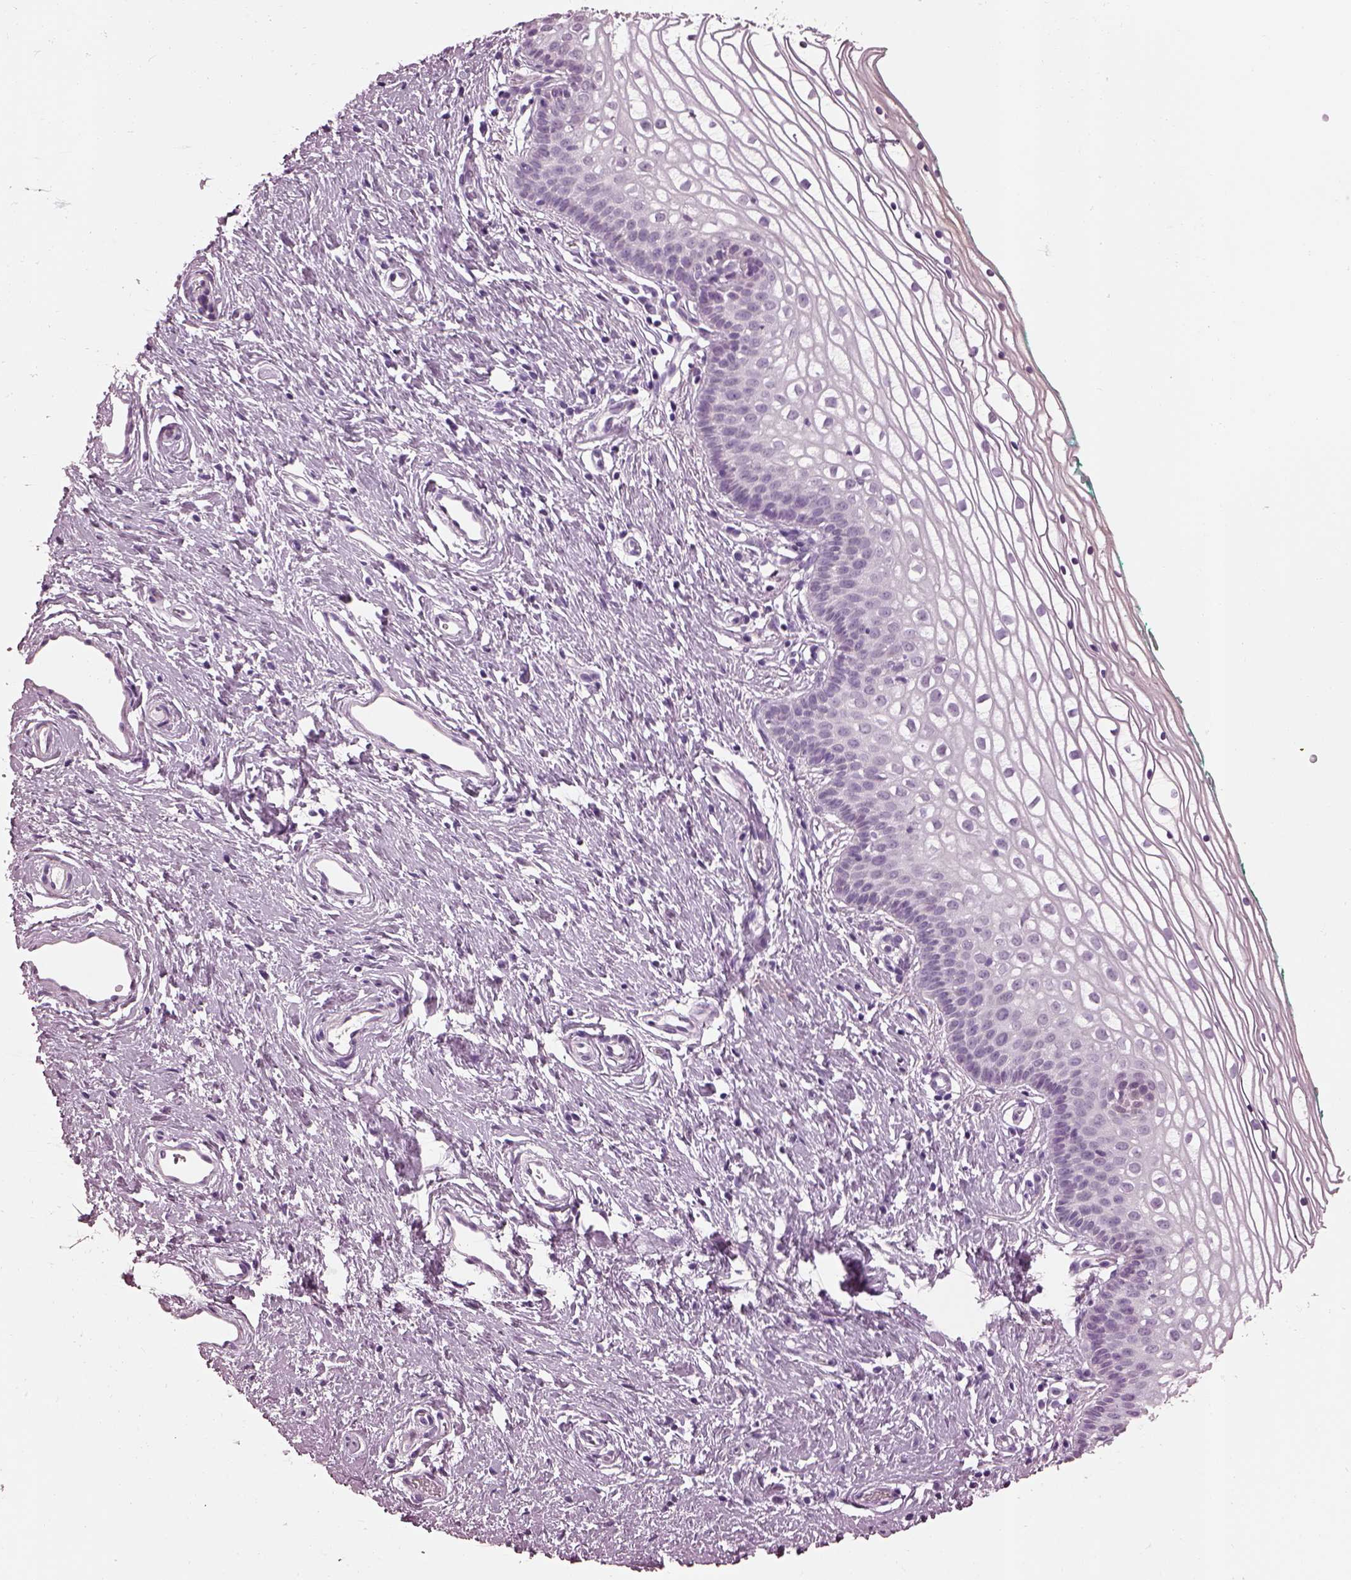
{"staining": {"intensity": "negative", "quantity": "none", "location": "none"}, "tissue": "vagina", "cell_type": "Squamous epithelial cells", "image_type": "normal", "snomed": [{"axis": "morphology", "description": "Normal tissue, NOS"}, {"axis": "topography", "description": "Vagina"}], "caption": "Vagina stained for a protein using IHC exhibits no positivity squamous epithelial cells.", "gene": "SLC6A17", "patient": {"sex": "female", "age": 36}}